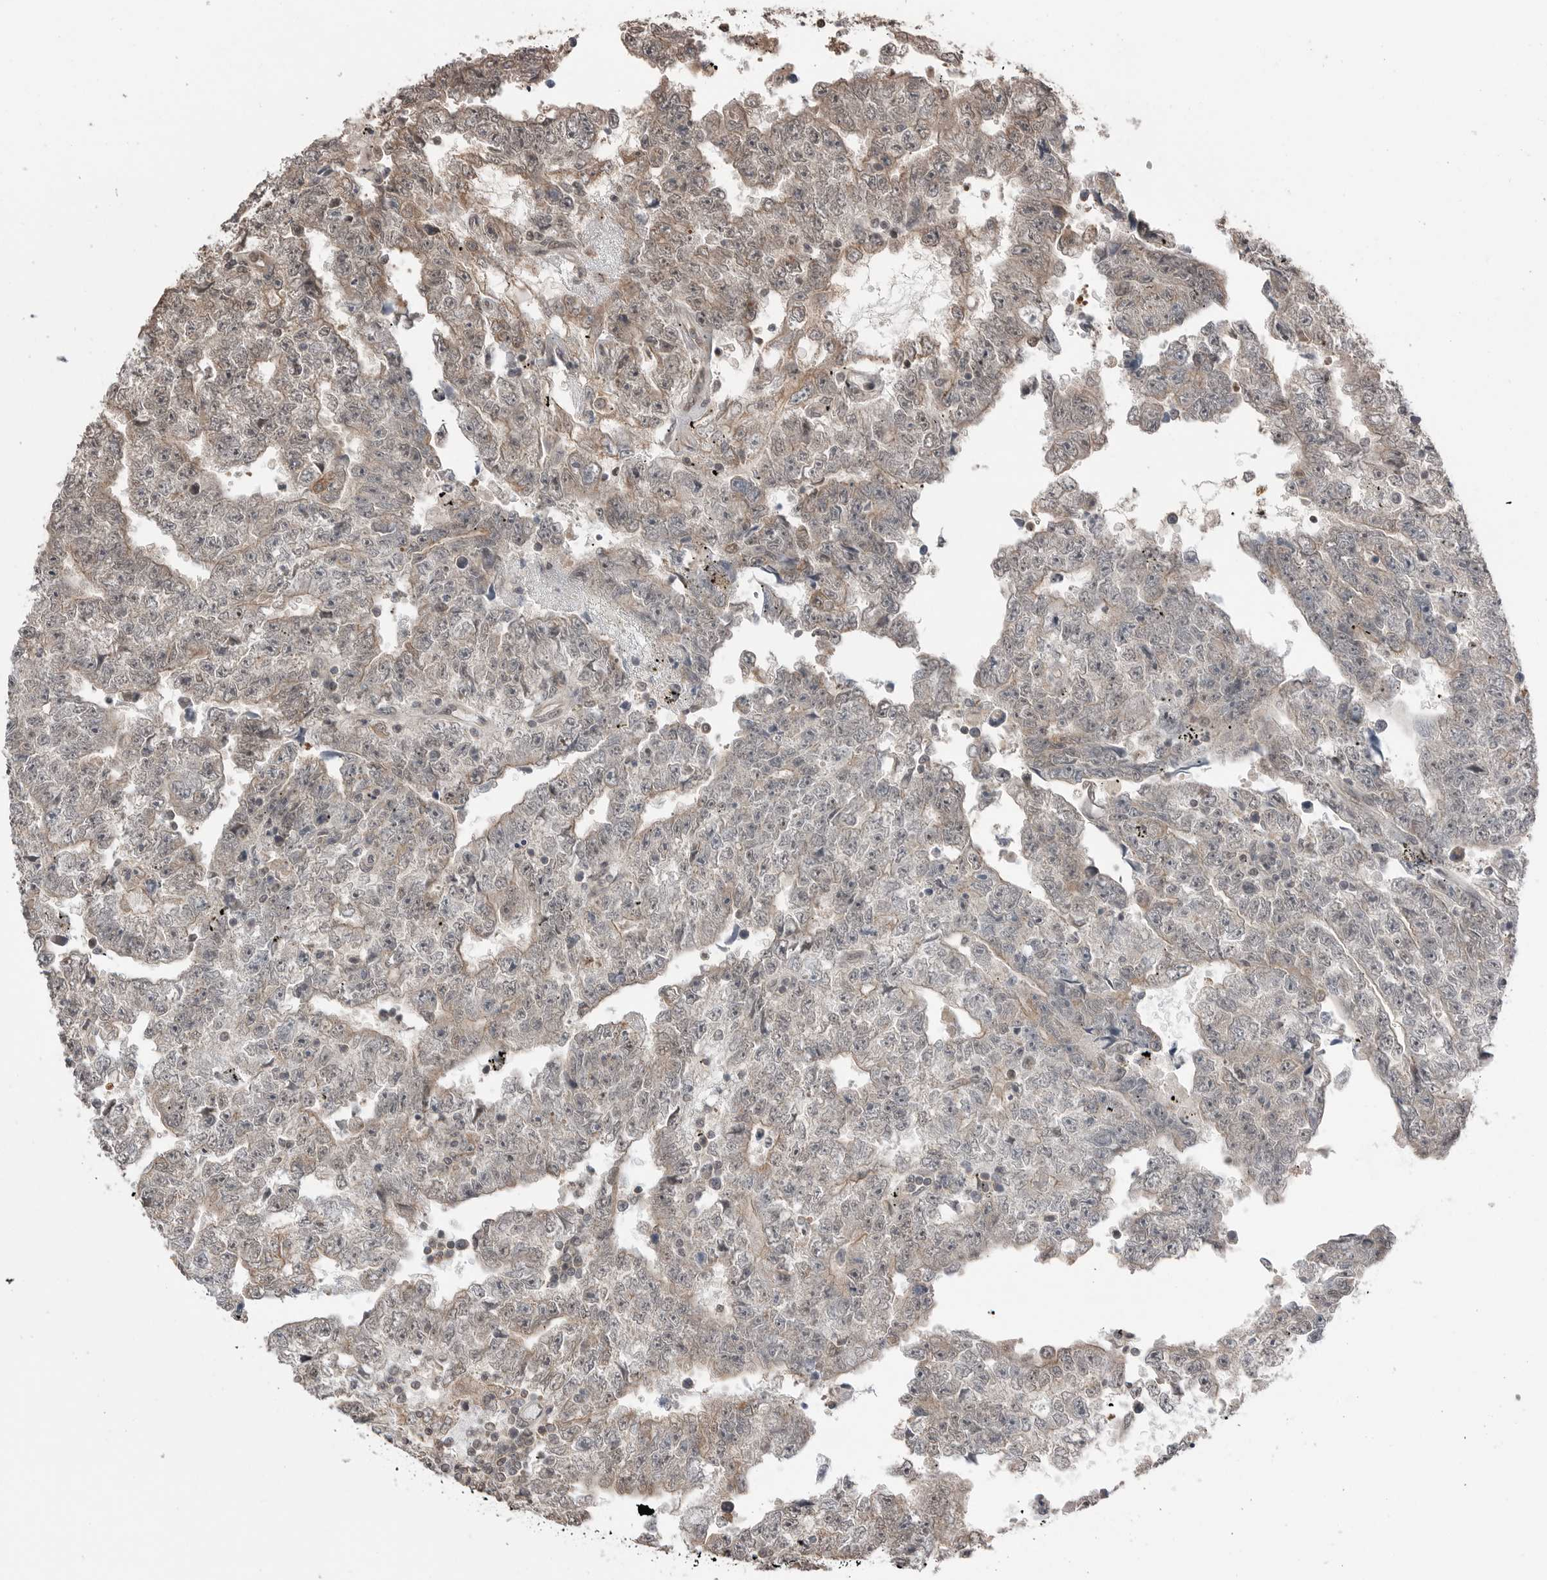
{"staining": {"intensity": "weak", "quantity": "<25%", "location": "cytoplasmic/membranous"}, "tissue": "testis cancer", "cell_type": "Tumor cells", "image_type": "cancer", "snomed": [{"axis": "morphology", "description": "Carcinoma, Embryonal, NOS"}, {"axis": "topography", "description": "Testis"}], "caption": "Micrograph shows no significant protein positivity in tumor cells of testis cancer (embryonal carcinoma).", "gene": "PEAK1", "patient": {"sex": "male", "age": 25}}